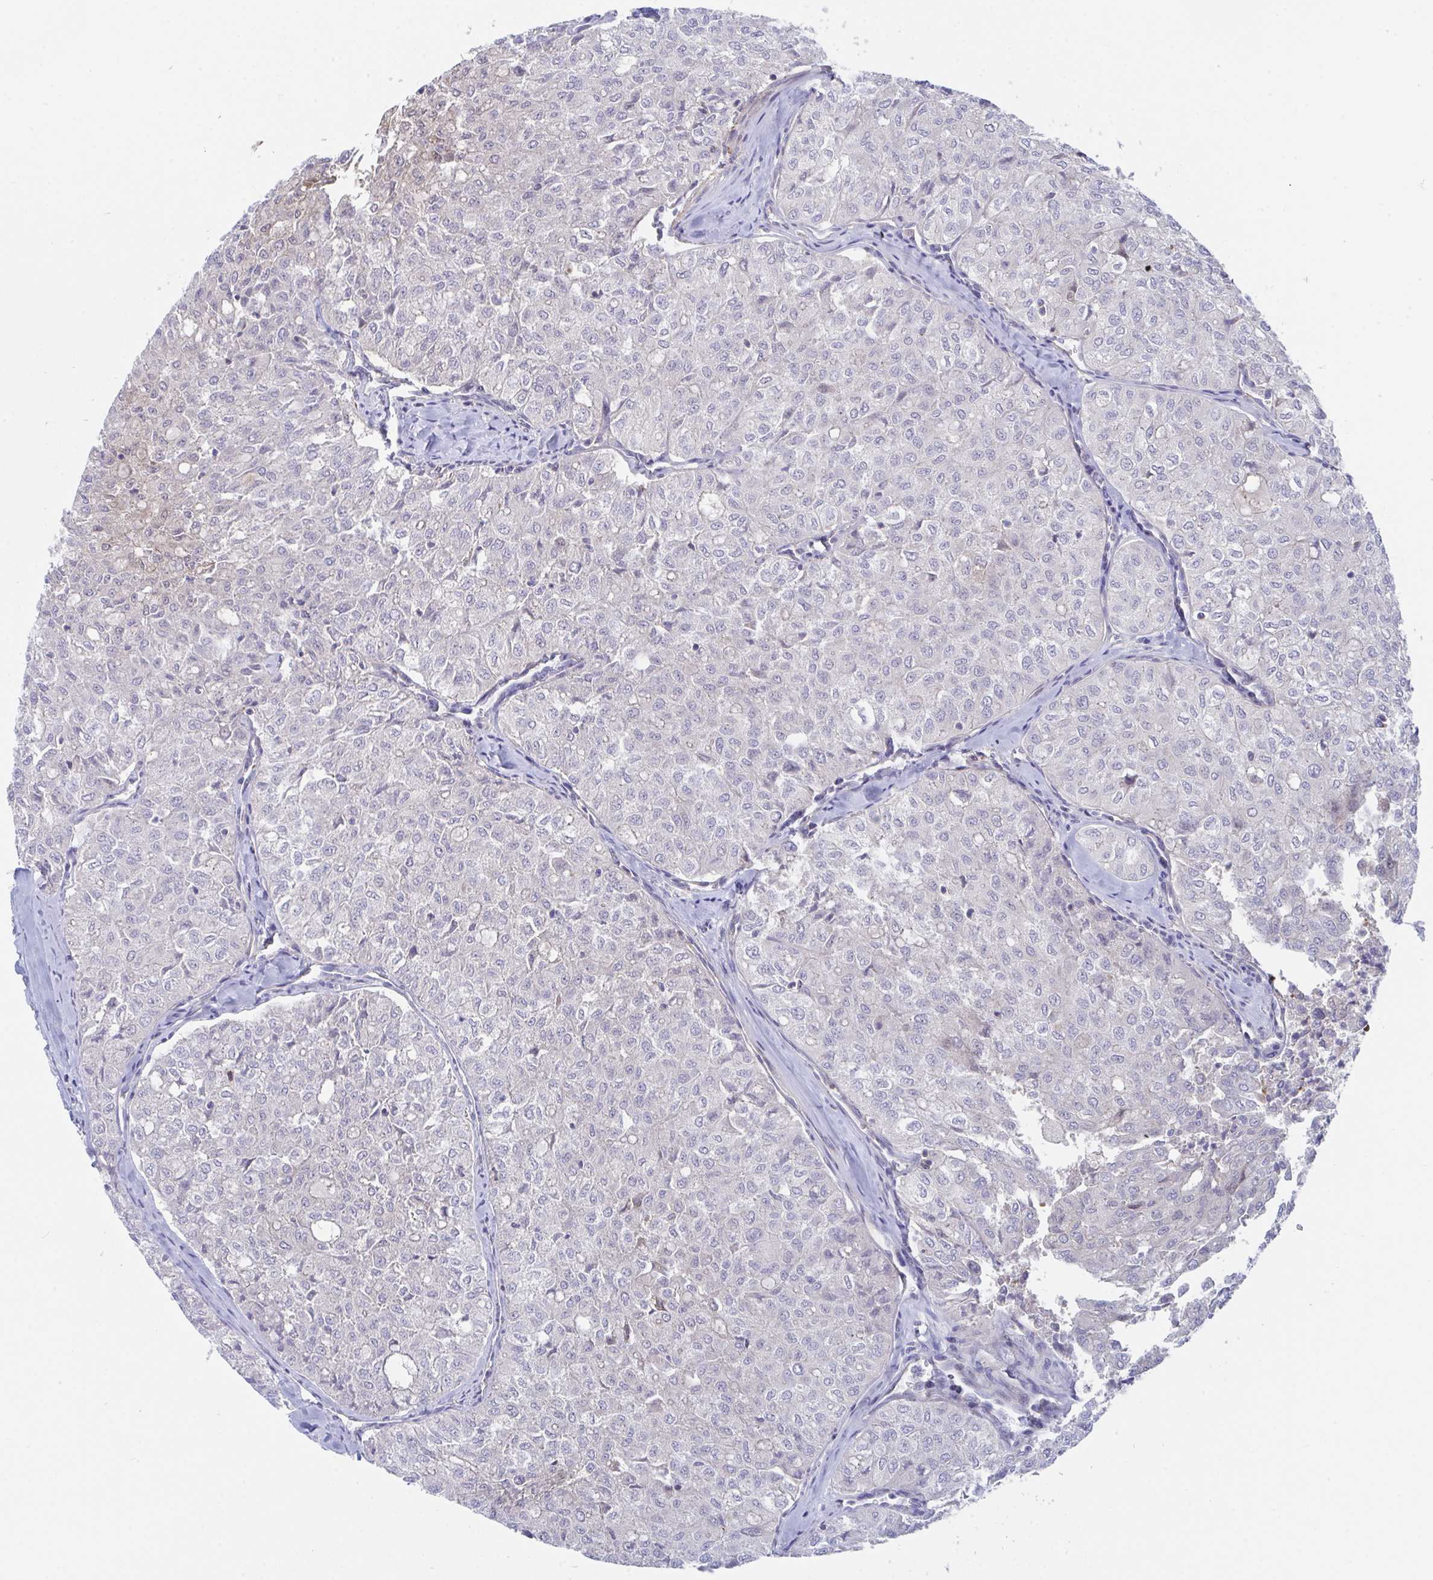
{"staining": {"intensity": "negative", "quantity": "none", "location": "none"}, "tissue": "thyroid cancer", "cell_type": "Tumor cells", "image_type": "cancer", "snomed": [{"axis": "morphology", "description": "Follicular adenoma carcinoma, NOS"}, {"axis": "topography", "description": "Thyroid gland"}], "caption": "High magnification brightfield microscopy of thyroid cancer (follicular adenoma carcinoma) stained with DAB (3,3'-diaminobenzidine) (brown) and counterstained with hematoxylin (blue): tumor cells show no significant positivity. Brightfield microscopy of immunohistochemistry stained with DAB (brown) and hematoxylin (blue), captured at high magnification.", "gene": "P2RX3", "patient": {"sex": "male", "age": 75}}